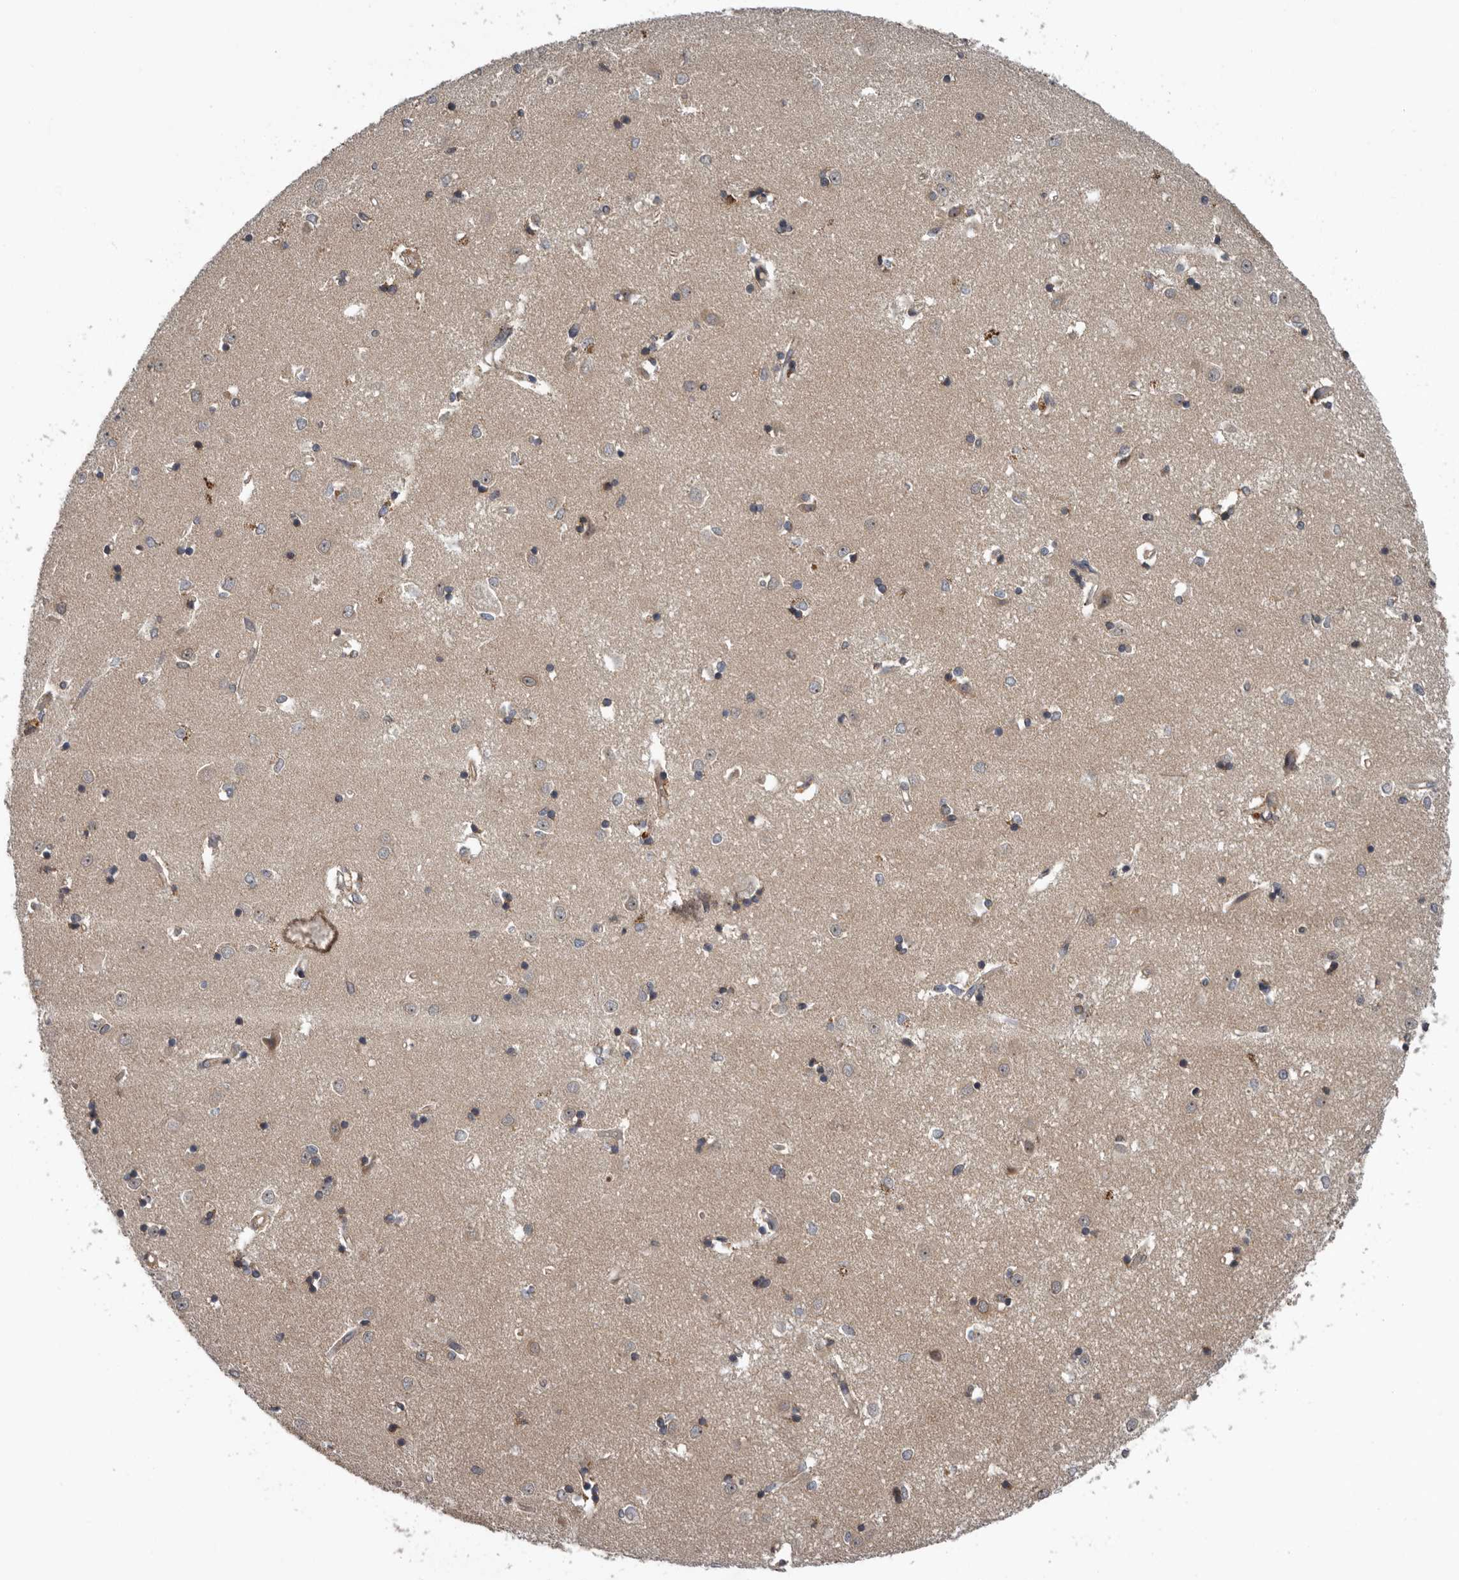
{"staining": {"intensity": "weak", "quantity": "25%-75%", "location": "cytoplasmic/membranous"}, "tissue": "caudate", "cell_type": "Glial cells", "image_type": "normal", "snomed": [{"axis": "morphology", "description": "Normal tissue, NOS"}, {"axis": "topography", "description": "Lateral ventricle wall"}], "caption": "Brown immunohistochemical staining in unremarkable human caudate exhibits weak cytoplasmic/membranous positivity in approximately 25%-75% of glial cells.", "gene": "FGFR4", "patient": {"sex": "male", "age": 45}}